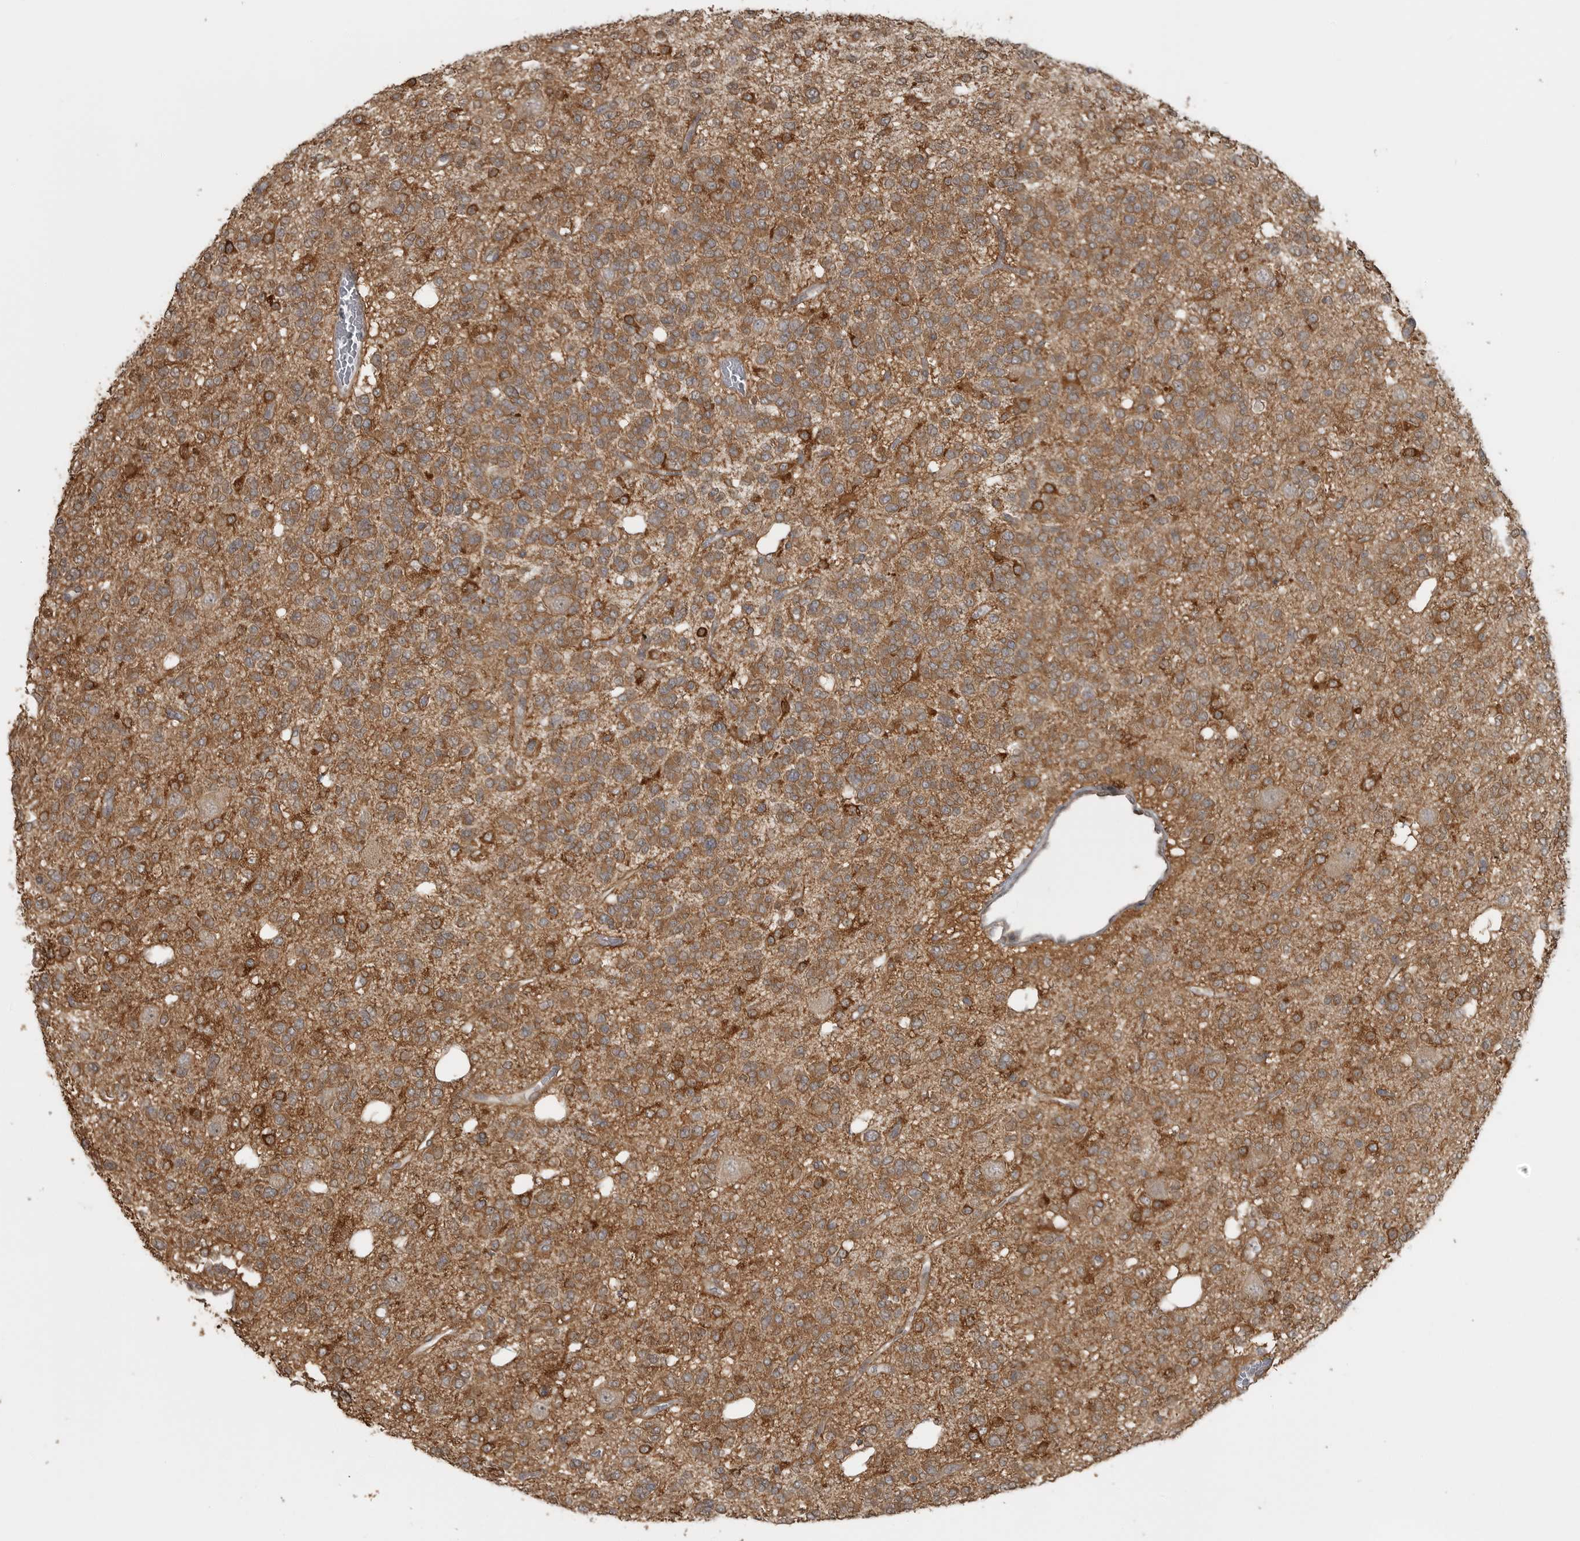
{"staining": {"intensity": "moderate", "quantity": ">75%", "location": "cytoplasmic/membranous"}, "tissue": "glioma", "cell_type": "Tumor cells", "image_type": "cancer", "snomed": [{"axis": "morphology", "description": "Glioma, malignant, Low grade"}, {"axis": "topography", "description": "Brain"}], "caption": "A medium amount of moderate cytoplasmic/membranous expression is identified in approximately >75% of tumor cells in malignant low-grade glioma tissue.", "gene": "LLGL1", "patient": {"sex": "male", "age": 38}}